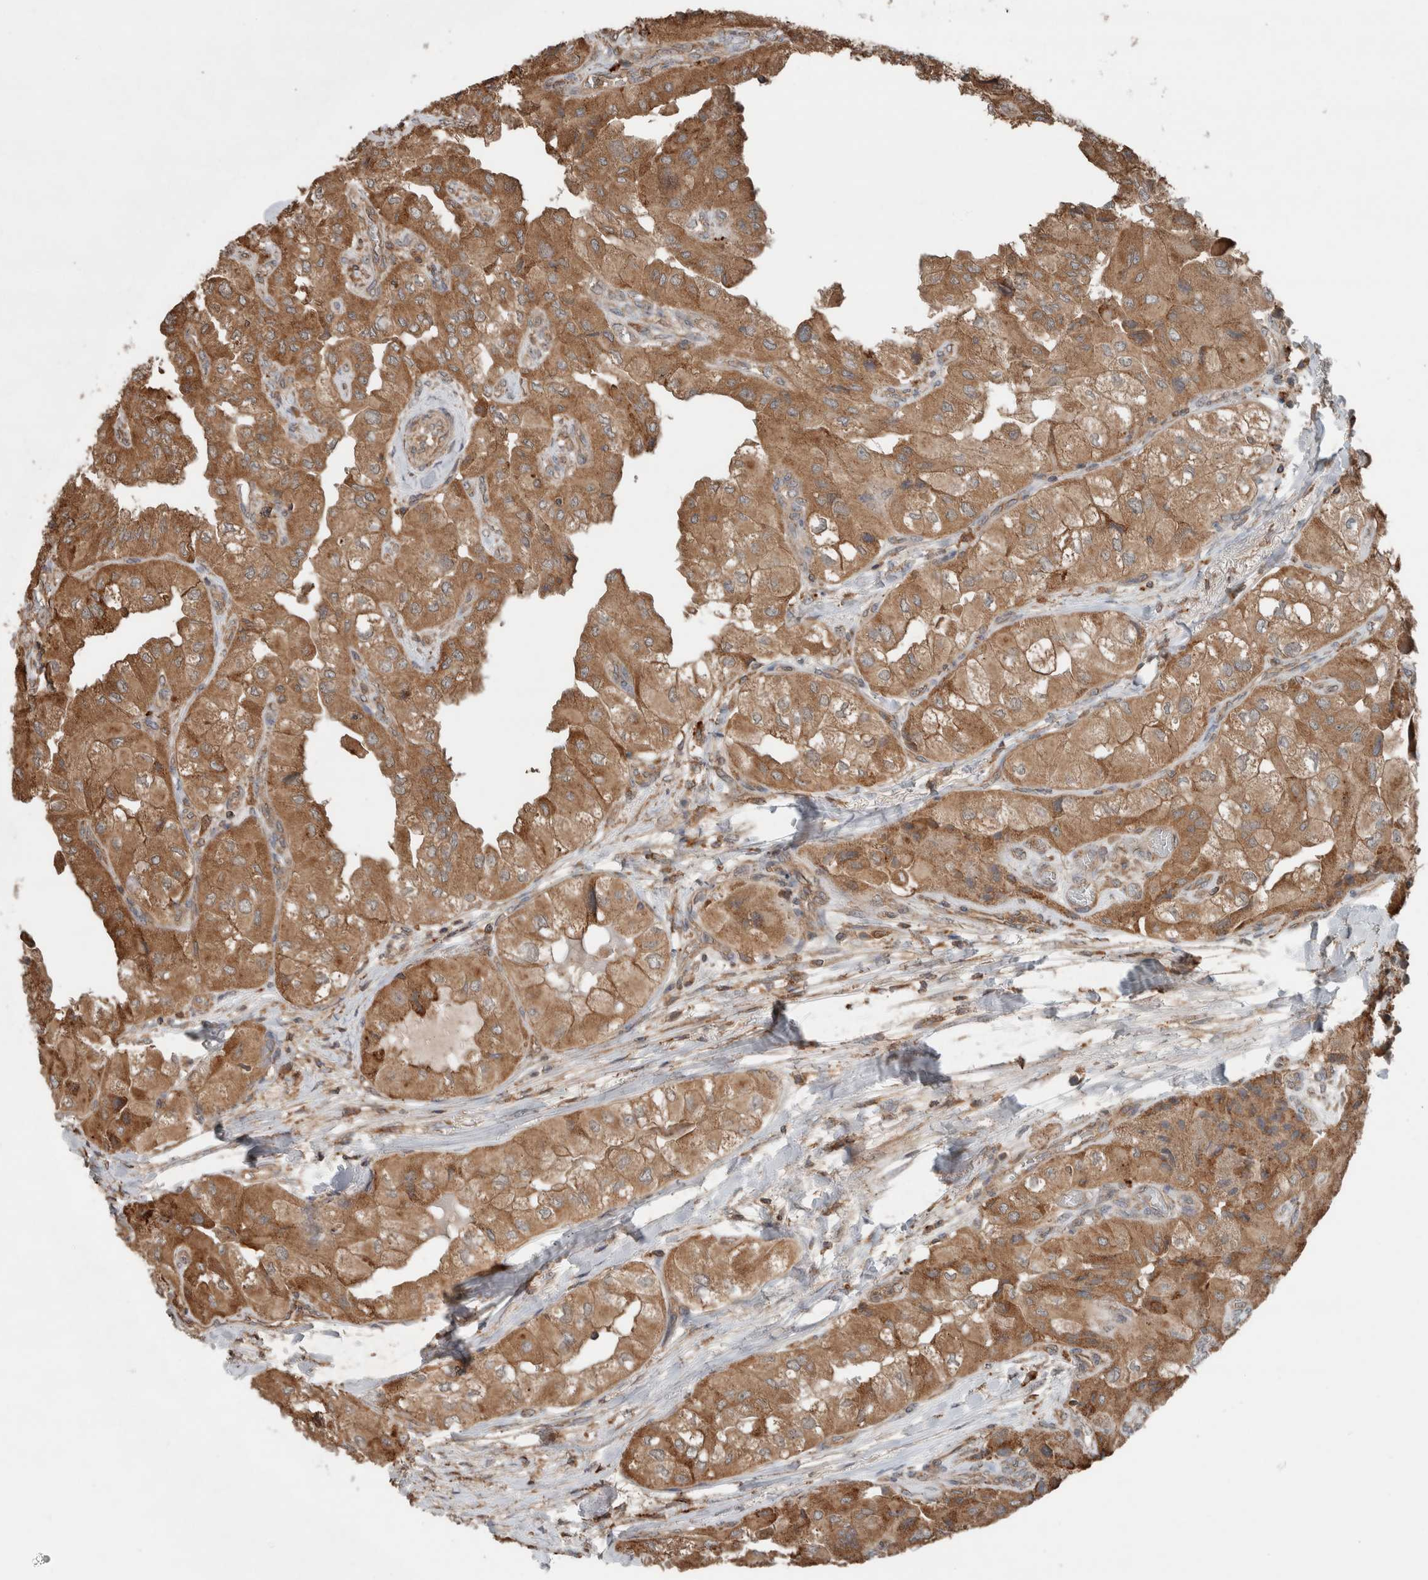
{"staining": {"intensity": "moderate", "quantity": ">75%", "location": "cytoplasmic/membranous"}, "tissue": "thyroid cancer", "cell_type": "Tumor cells", "image_type": "cancer", "snomed": [{"axis": "morphology", "description": "Papillary adenocarcinoma, NOS"}, {"axis": "topography", "description": "Thyroid gland"}], "caption": "Immunohistochemical staining of human papillary adenocarcinoma (thyroid) reveals moderate cytoplasmic/membranous protein expression in about >75% of tumor cells.", "gene": "KLK14", "patient": {"sex": "female", "age": 59}}